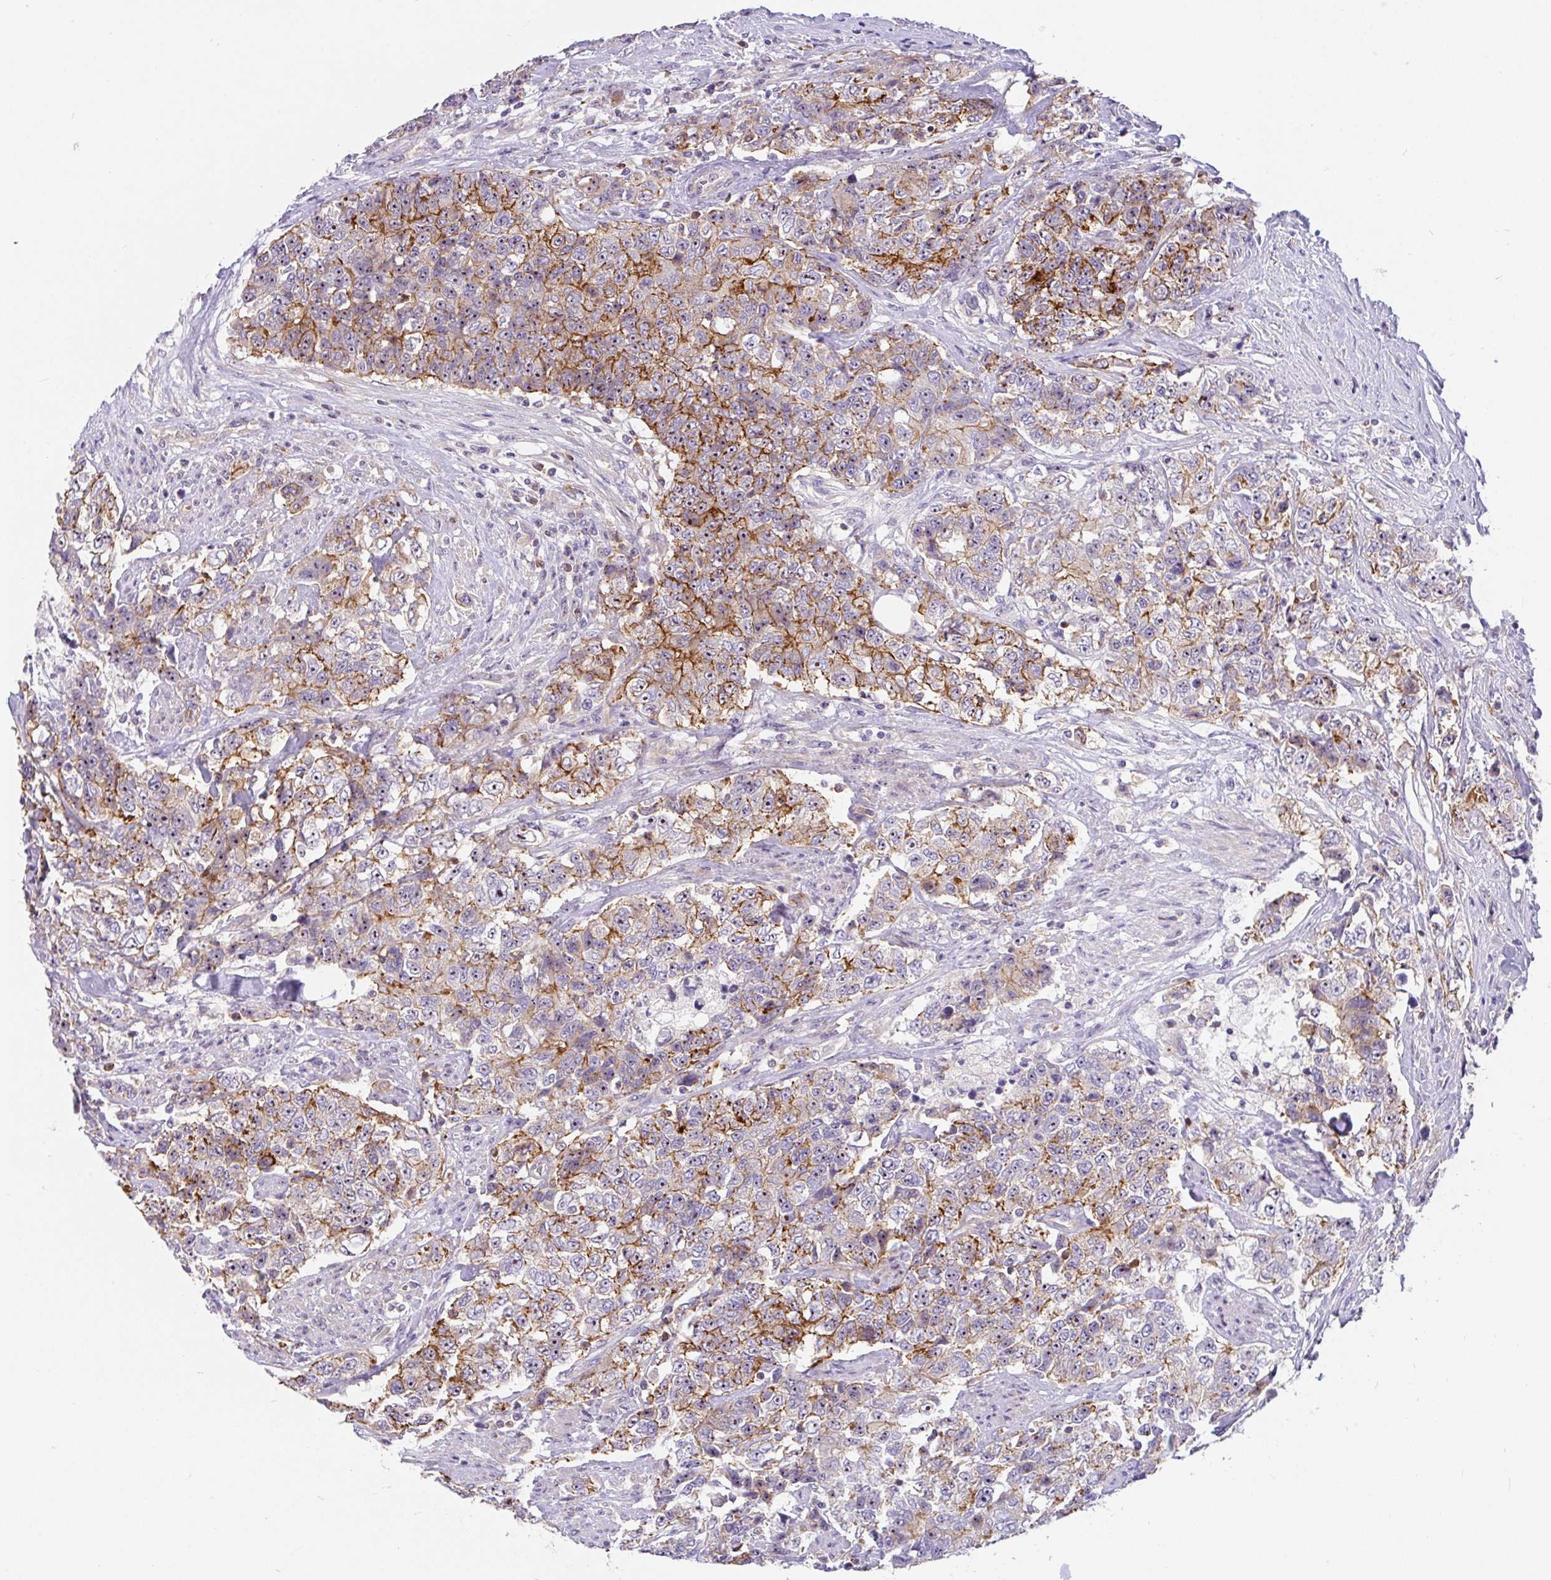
{"staining": {"intensity": "moderate", "quantity": ">75%", "location": "cytoplasmic/membranous"}, "tissue": "urothelial cancer", "cell_type": "Tumor cells", "image_type": "cancer", "snomed": [{"axis": "morphology", "description": "Urothelial carcinoma, High grade"}, {"axis": "topography", "description": "Urinary bladder"}], "caption": "Protein staining shows moderate cytoplasmic/membranous positivity in approximately >75% of tumor cells in urothelial cancer.", "gene": "LRRC26", "patient": {"sex": "female", "age": 78}}